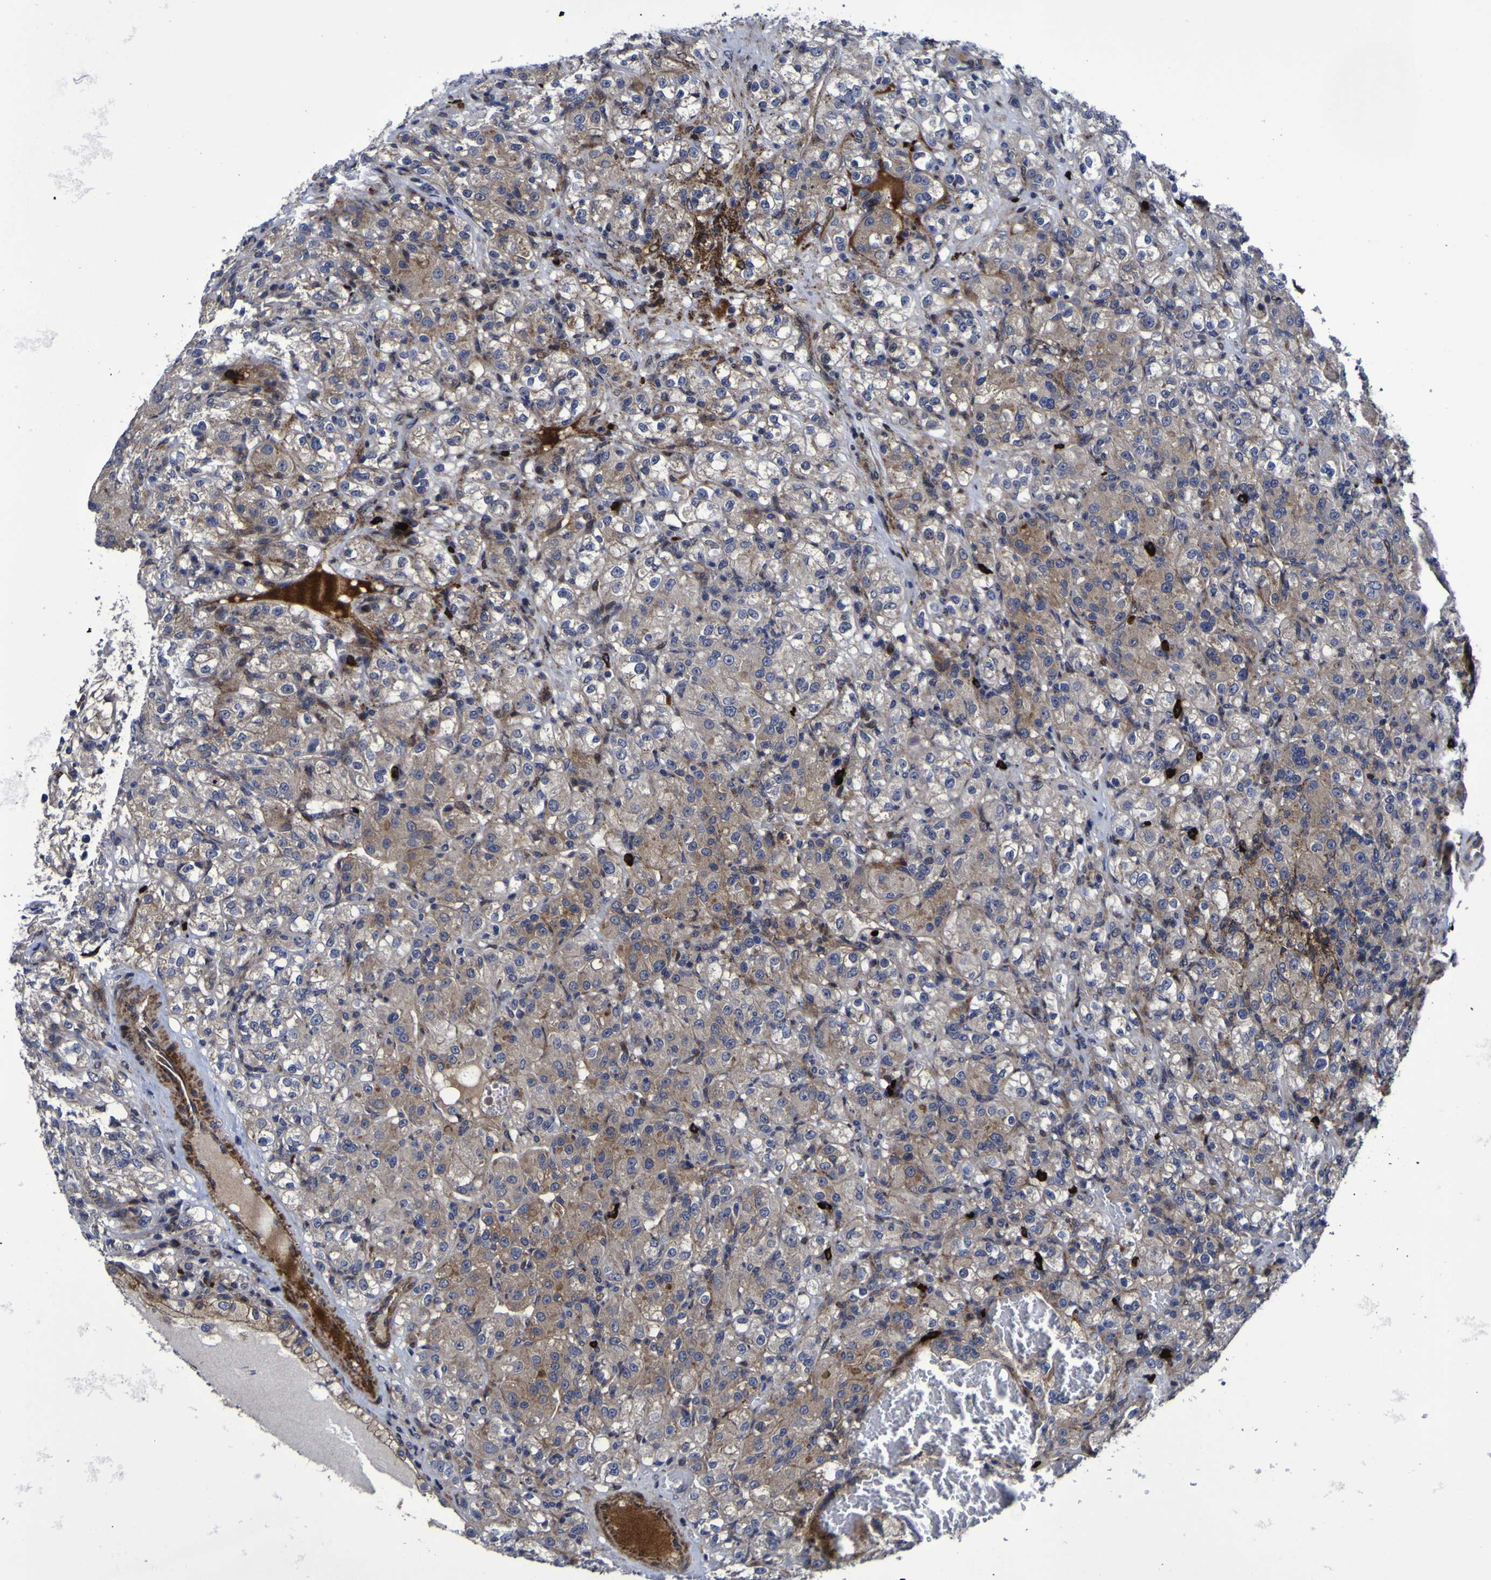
{"staining": {"intensity": "moderate", "quantity": ">75%", "location": "cytoplasmic/membranous"}, "tissue": "renal cancer", "cell_type": "Tumor cells", "image_type": "cancer", "snomed": [{"axis": "morphology", "description": "Adenocarcinoma, NOS"}, {"axis": "topography", "description": "Kidney"}], "caption": "An image of renal cancer stained for a protein shows moderate cytoplasmic/membranous brown staining in tumor cells. The protein of interest is shown in brown color, while the nuclei are stained blue.", "gene": "MGLL", "patient": {"sex": "male", "age": 61}}